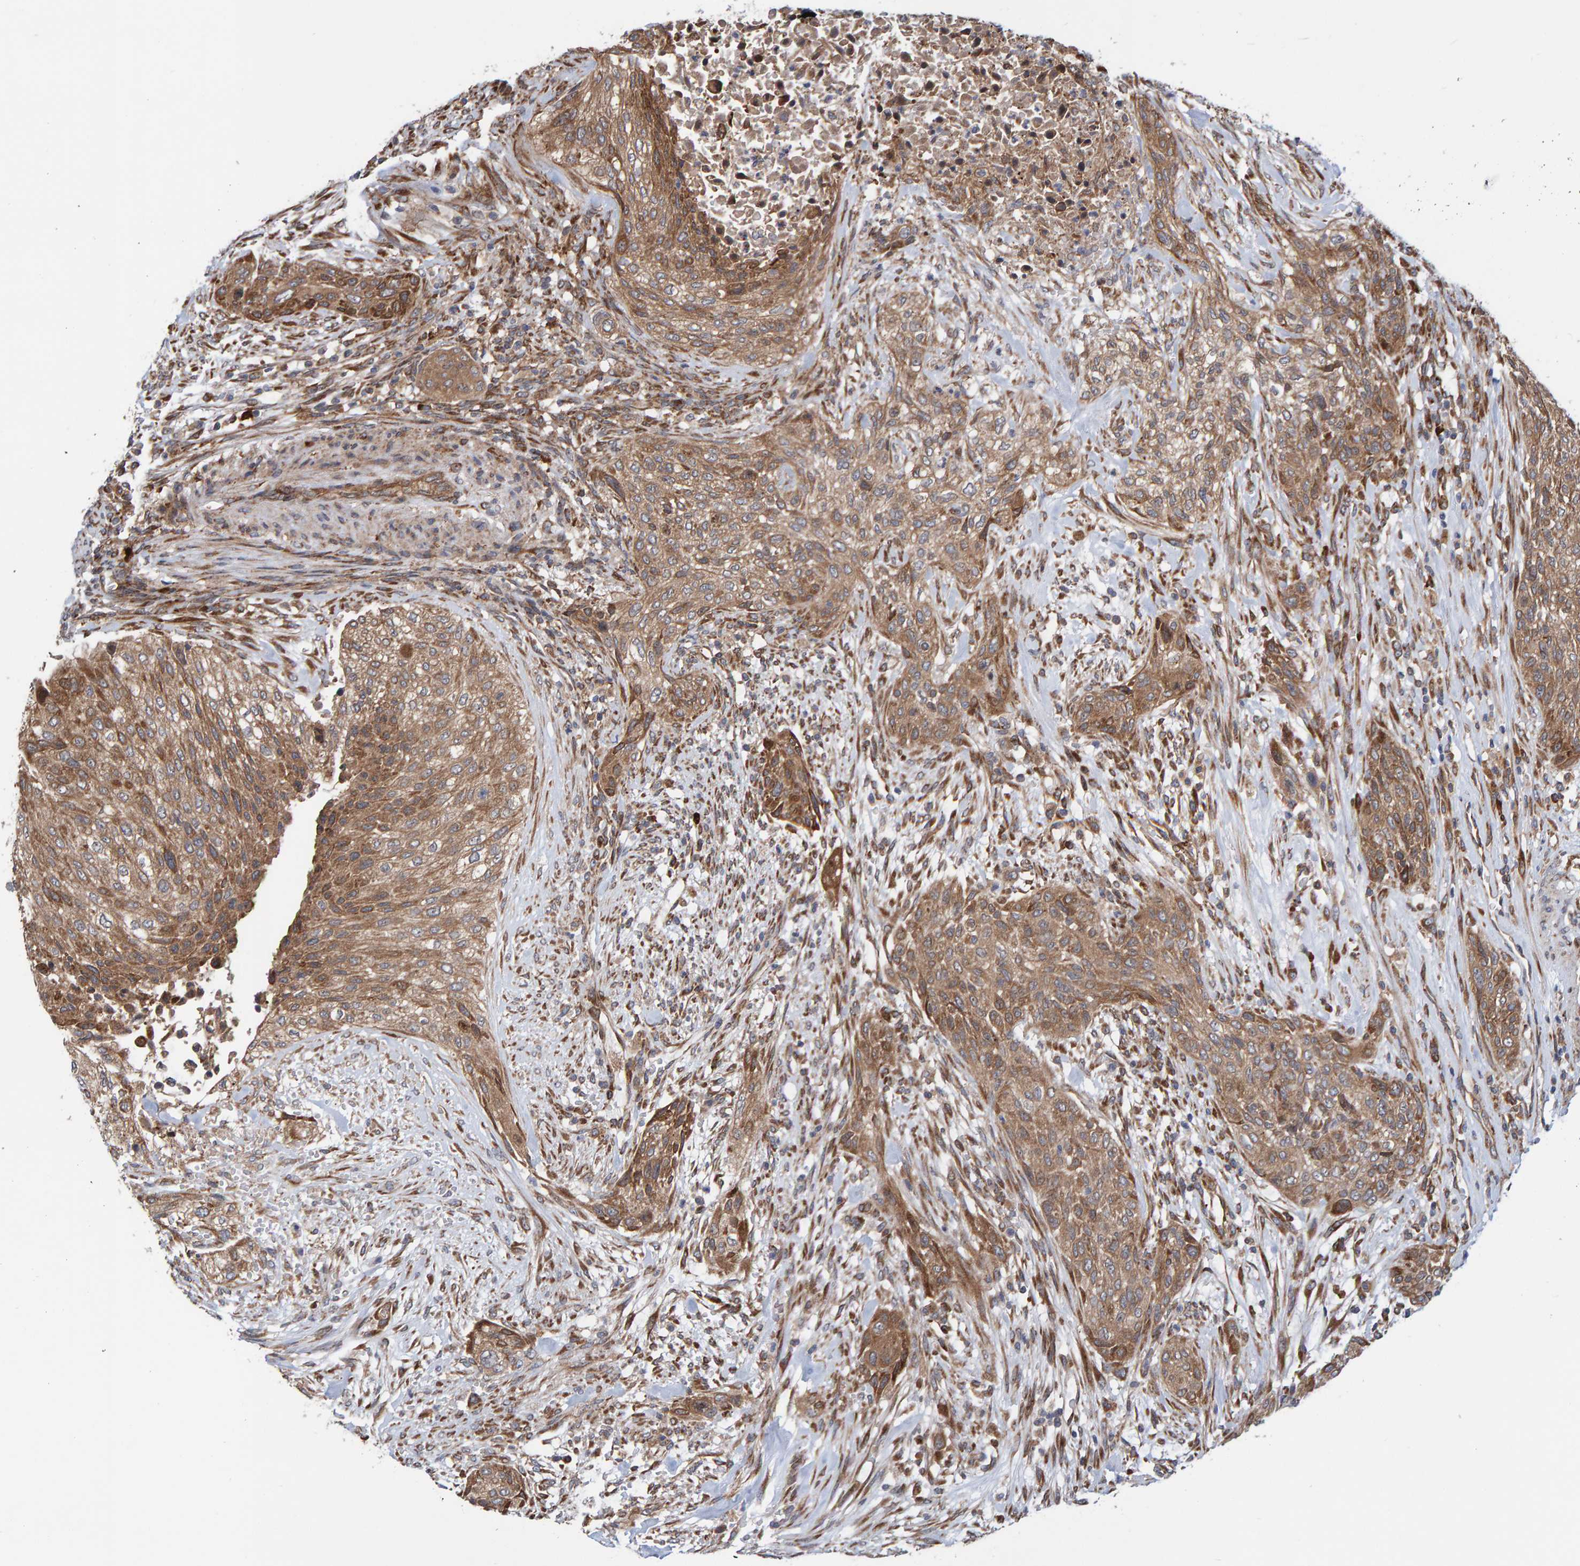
{"staining": {"intensity": "moderate", "quantity": ">75%", "location": "cytoplasmic/membranous"}, "tissue": "urothelial cancer", "cell_type": "Tumor cells", "image_type": "cancer", "snomed": [{"axis": "morphology", "description": "Urothelial carcinoma, Low grade"}, {"axis": "morphology", "description": "Urothelial carcinoma, High grade"}, {"axis": "topography", "description": "Urinary bladder"}], "caption": "Immunohistochemical staining of human low-grade urothelial carcinoma demonstrates moderate cytoplasmic/membranous protein expression in approximately >75% of tumor cells. Nuclei are stained in blue.", "gene": "KIAA0753", "patient": {"sex": "male", "age": 35}}